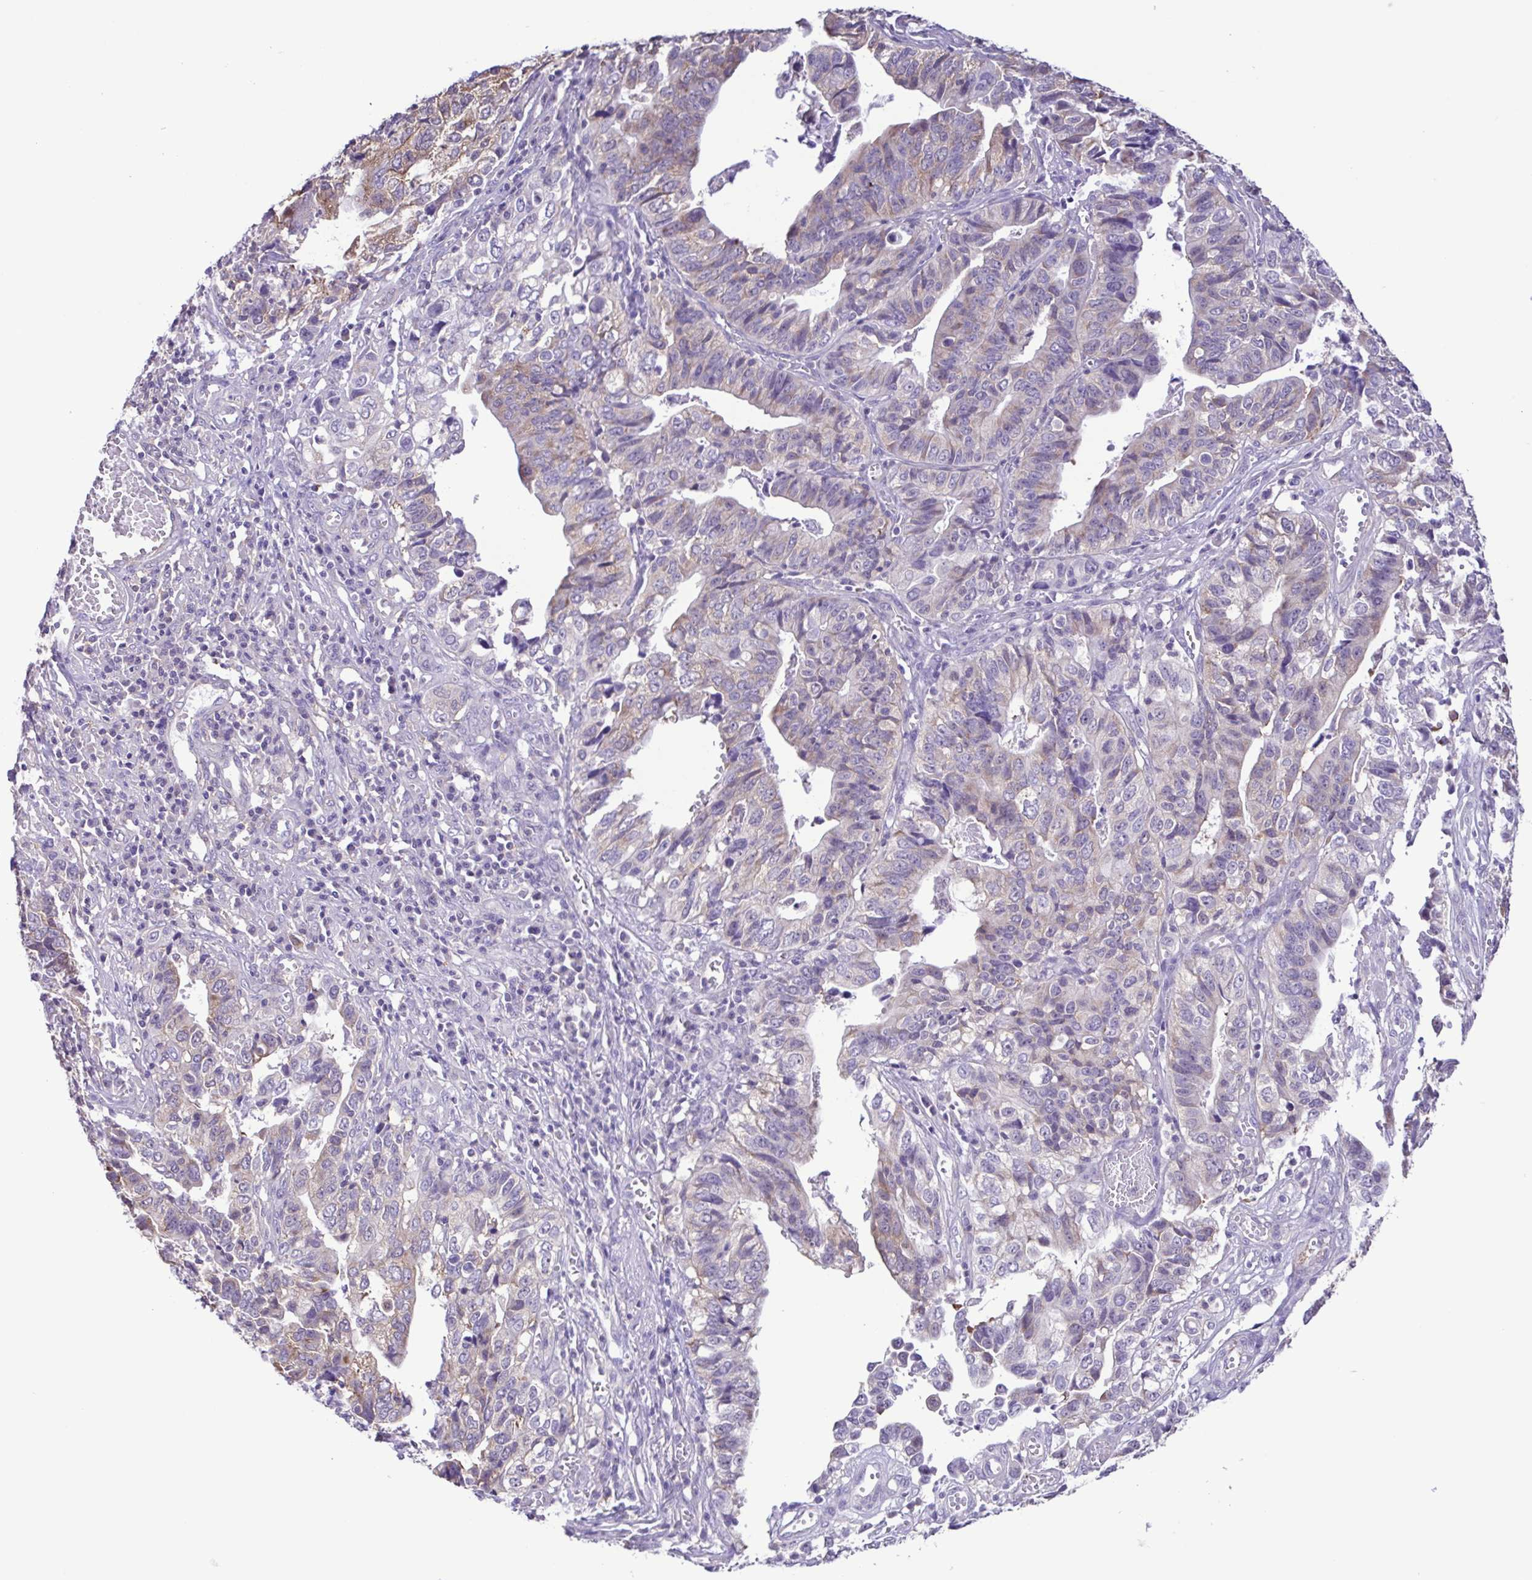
{"staining": {"intensity": "weak", "quantity": "25%-75%", "location": "cytoplasmic/membranous"}, "tissue": "stomach cancer", "cell_type": "Tumor cells", "image_type": "cancer", "snomed": [{"axis": "morphology", "description": "Adenocarcinoma, NOS"}, {"axis": "topography", "description": "Stomach, upper"}], "caption": "Protein staining reveals weak cytoplasmic/membranous staining in approximately 25%-75% of tumor cells in stomach adenocarcinoma. (Stains: DAB in brown, nuclei in blue, Microscopy: brightfield microscopy at high magnification).", "gene": "CYP17A1", "patient": {"sex": "female", "age": 67}}